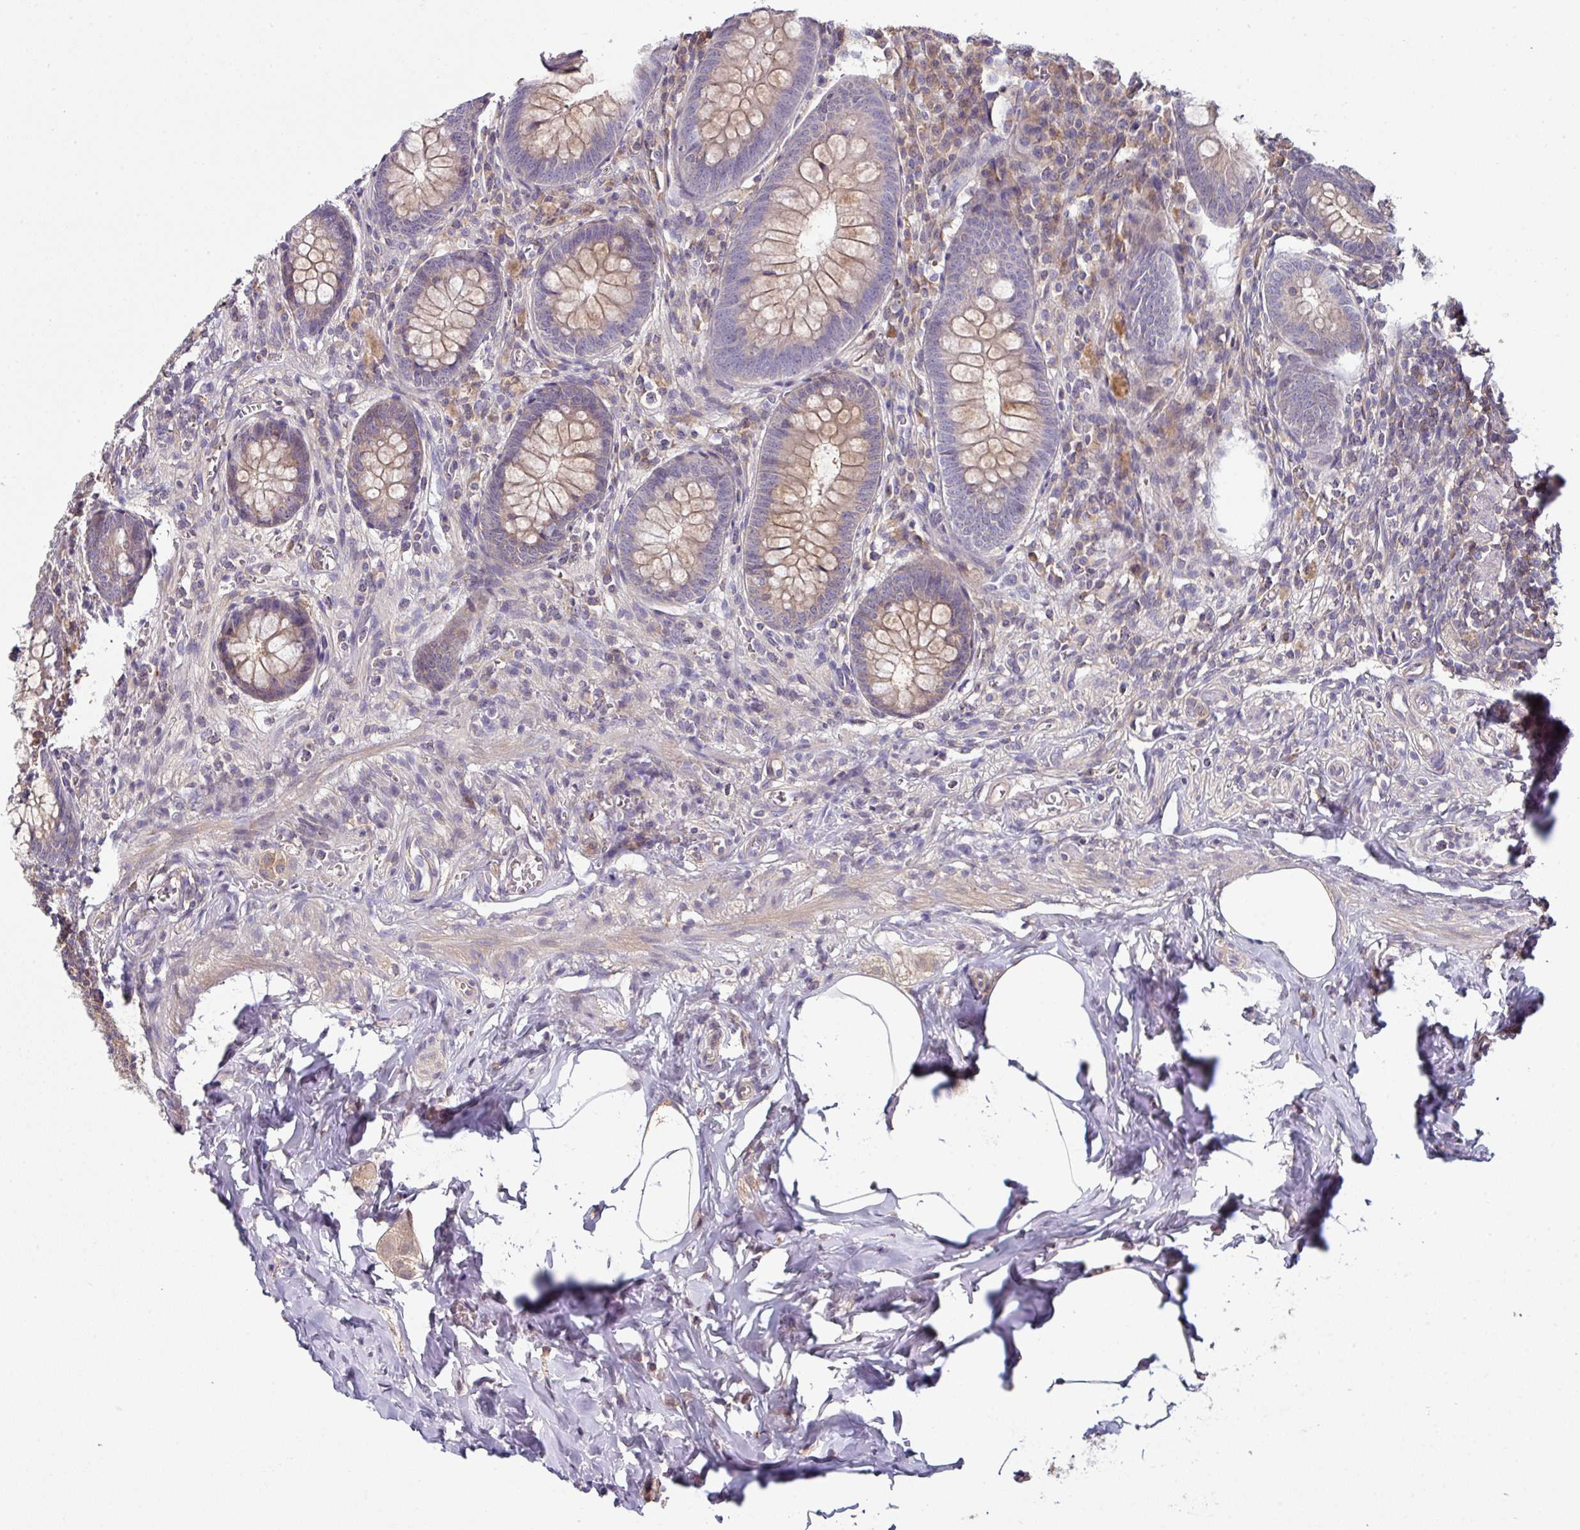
{"staining": {"intensity": "weak", "quantity": "25%-75%", "location": "cytoplasmic/membranous"}, "tissue": "appendix", "cell_type": "Glandular cells", "image_type": "normal", "snomed": [{"axis": "morphology", "description": "Normal tissue, NOS"}, {"axis": "topography", "description": "Appendix"}], "caption": "The histopathology image exhibits staining of unremarkable appendix, revealing weak cytoplasmic/membranous protein staining (brown color) within glandular cells. The protein is shown in brown color, while the nuclei are stained blue.", "gene": "SLAMF6", "patient": {"sex": "male", "age": 56}}